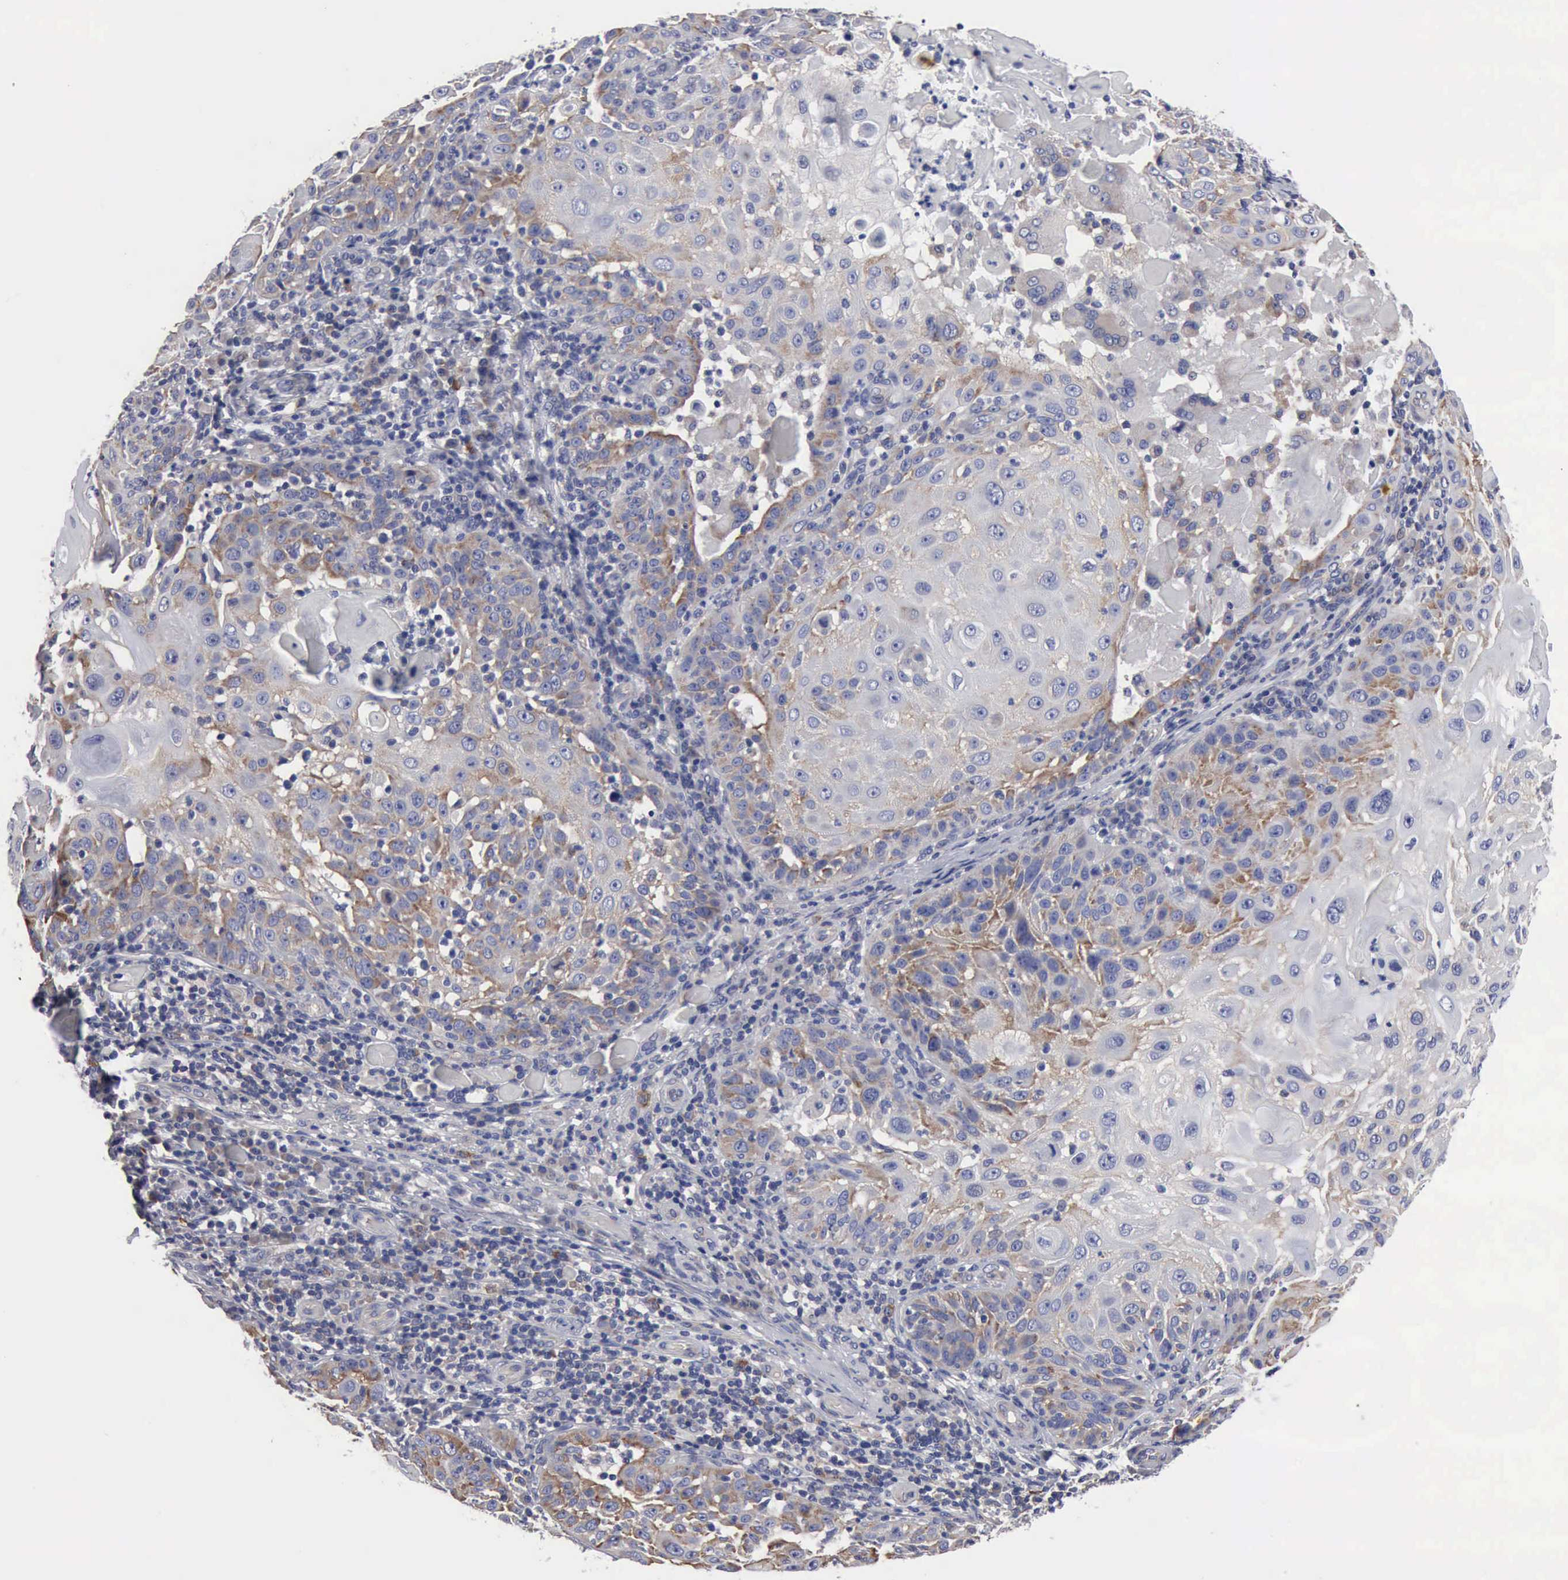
{"staining": {"intensity": "moderate", "quantity": "<25%", "location": "cytoplasmic/membranous"}, "tissue": "skin cancer", "cell_type": "Tumor cells", "image_type": "cancer", "snomed": [{"axis": "morphology", "description": "Squamous cell carcinoma, NOS"}, {"axis": "topography", "description": "Skin"}], "caption": "A micrograph showing moderate cytoplasmic/membranous expression in approximately <25% of tumor cells in squamous cell carcinoma (skin), as visualized by brown immunohistochemical staining.", "gene": "TXLNG", "patient": {"sex": "female", "age": 89}}